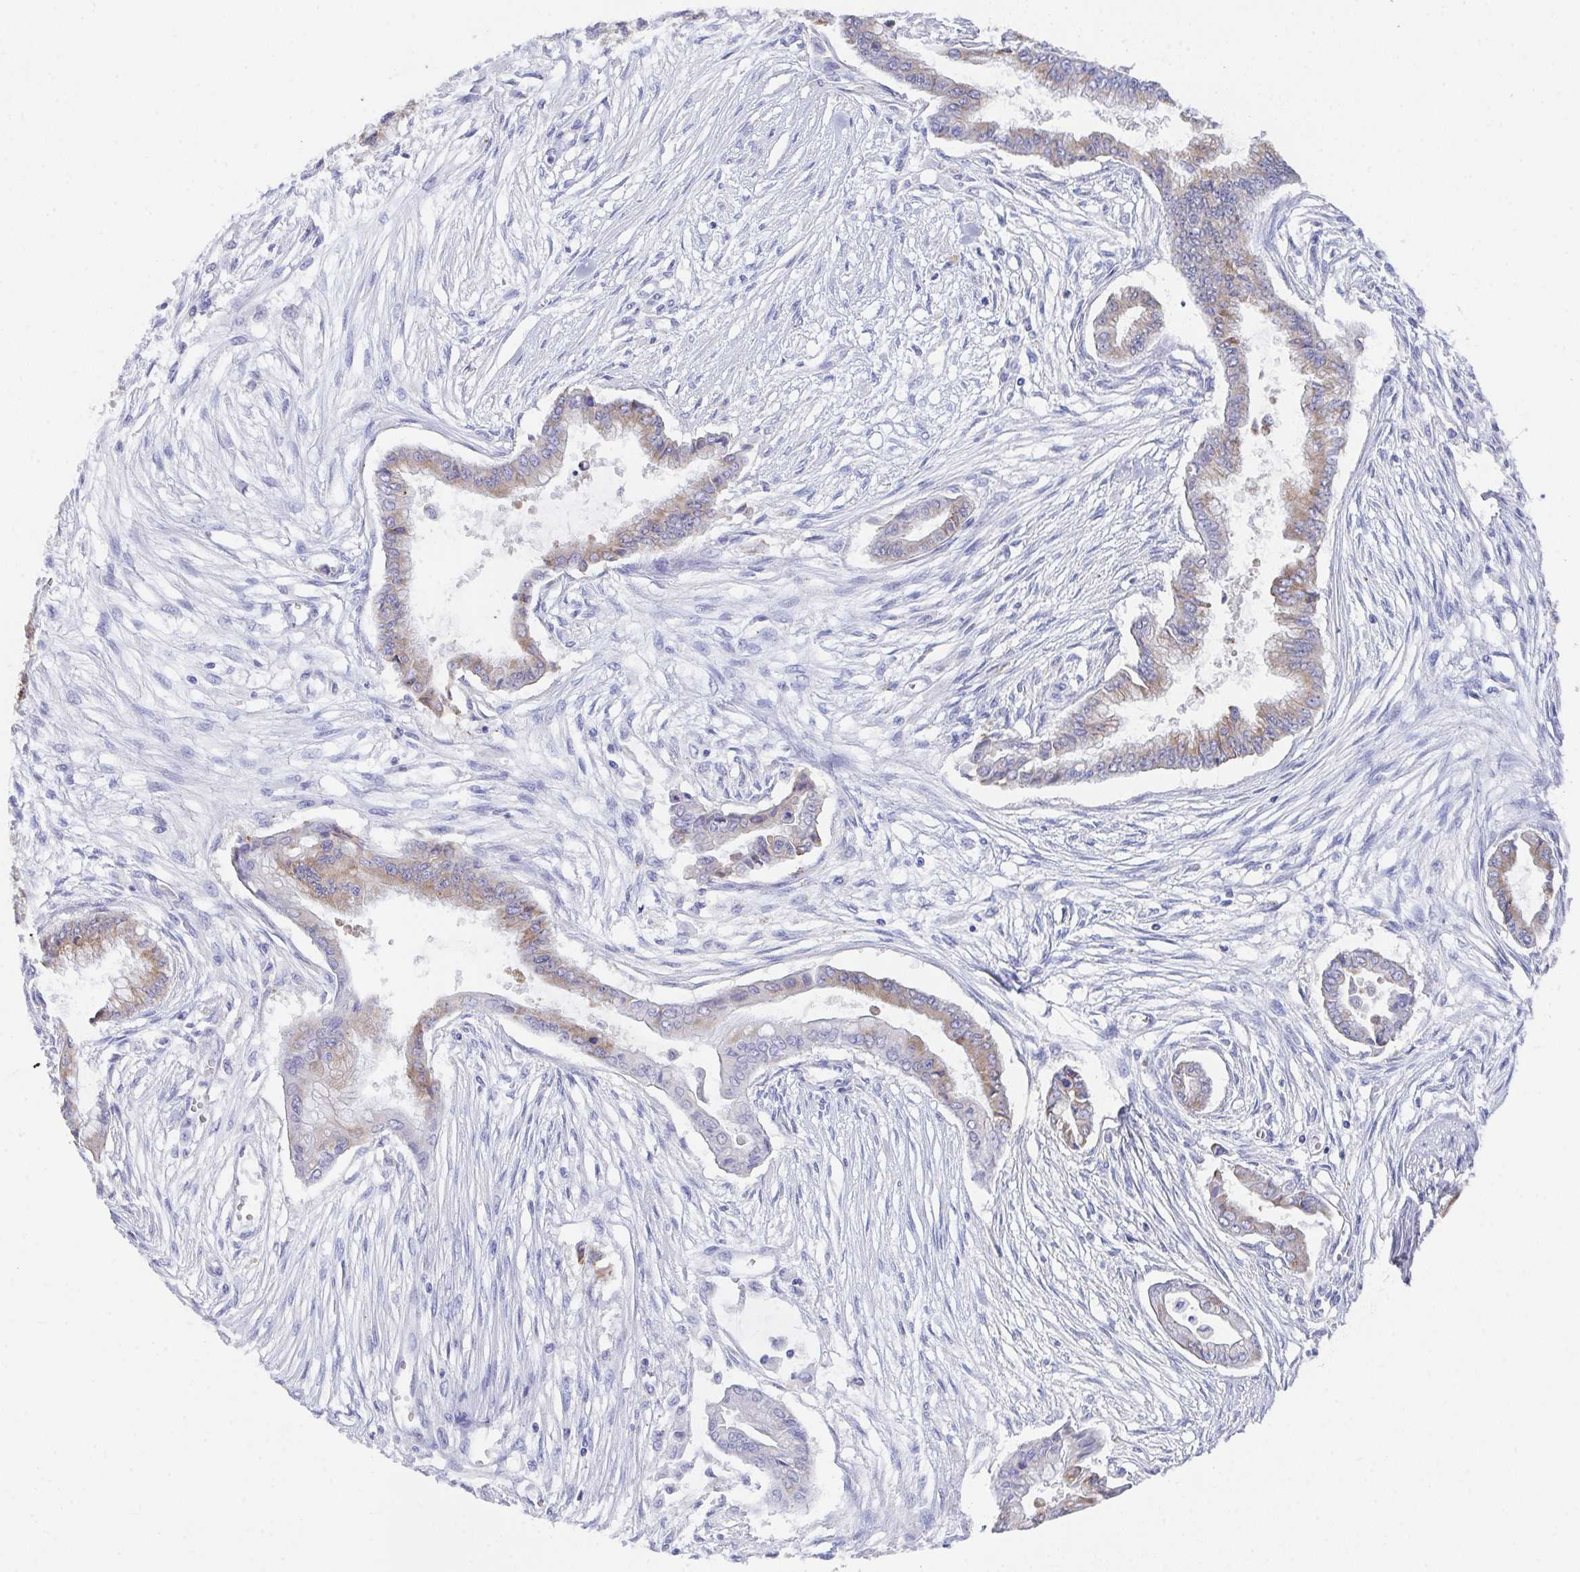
{"staining": {"intensity": "moderate", "quantity": "25%-75%", "location": "cytoplasmic/membranous"}, "tissue": "pancreatic cancer", "cell_type": "Tumor cells", "image_type": "cancer", "snomed": [{"axis": "morphology", "description": "Adenocarcinoma, NOS"}, {"axis": "topography", "description": "Pancreas"}], "caption": "A high-resolution histopathology image shows immunohistochemistry staining of pancreatic adenocarcinoma, which demonstrates moderate cytoplasmic/membranous staining in approximately 25%-75% of tumor cells. Nuclei are stained in blue.", "gene": "SSC4D", "patient": {"sex": "female", "age": 68}}